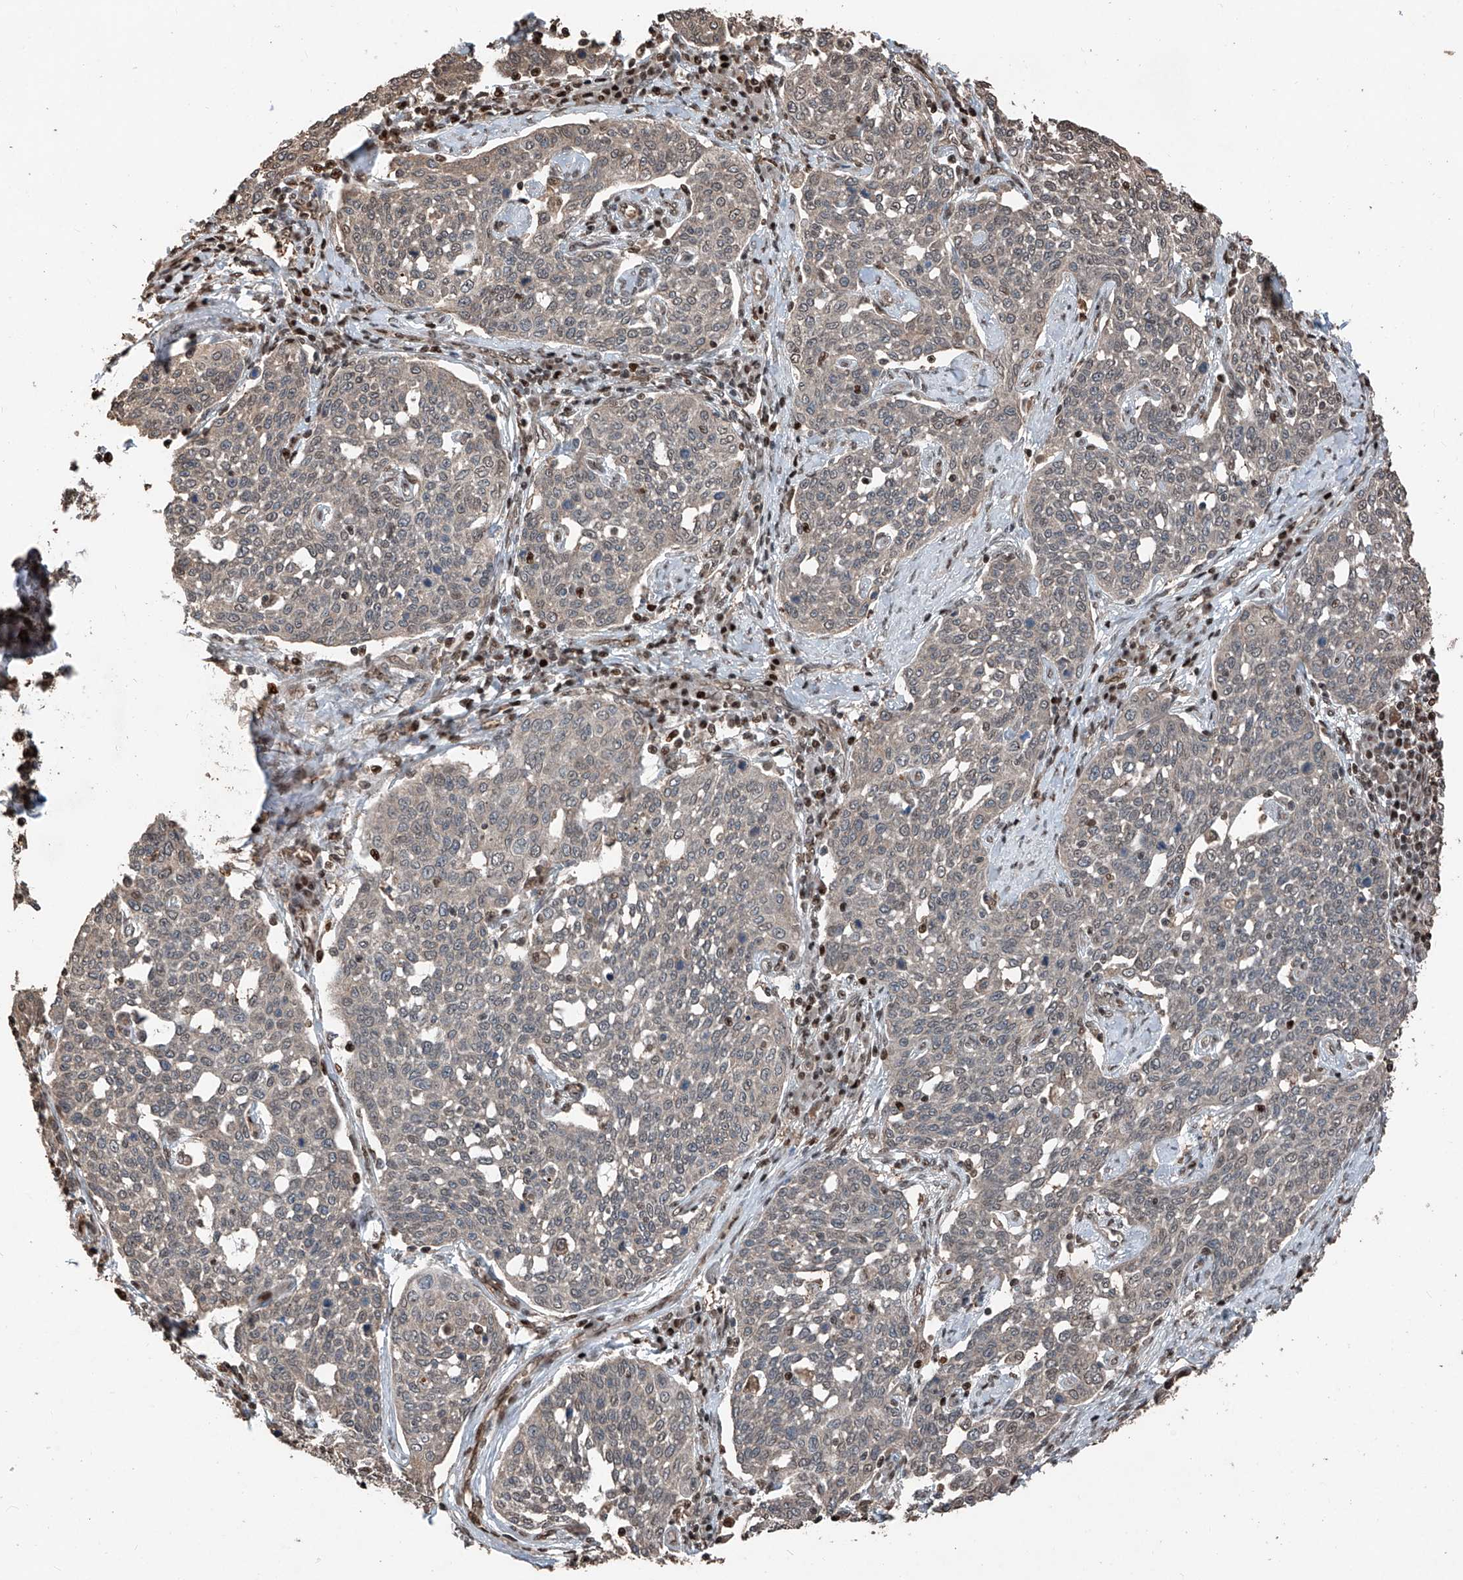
{"staining": {"intensity": "weak", "quantity": "<25%", "location": "cytoplasmic/membranous,nuclear"}, "tissue": "cervical cancer", "cell_type": "Tumor cells", "image_type": "cancer", "snomed": [{"axis": "morphology", "description": "Squamous cell carcinoma, NOS"}, {"axis": "topography", "description": "Cervix"}], "caption": "A high-resolution micrograph shows immunohistochemistry (IHC) staining of cervical cancer, which demonstrates no significant expression in tumor cells.", "gene": "RMND1", "patient": {"sex": "female", "age": 34}}